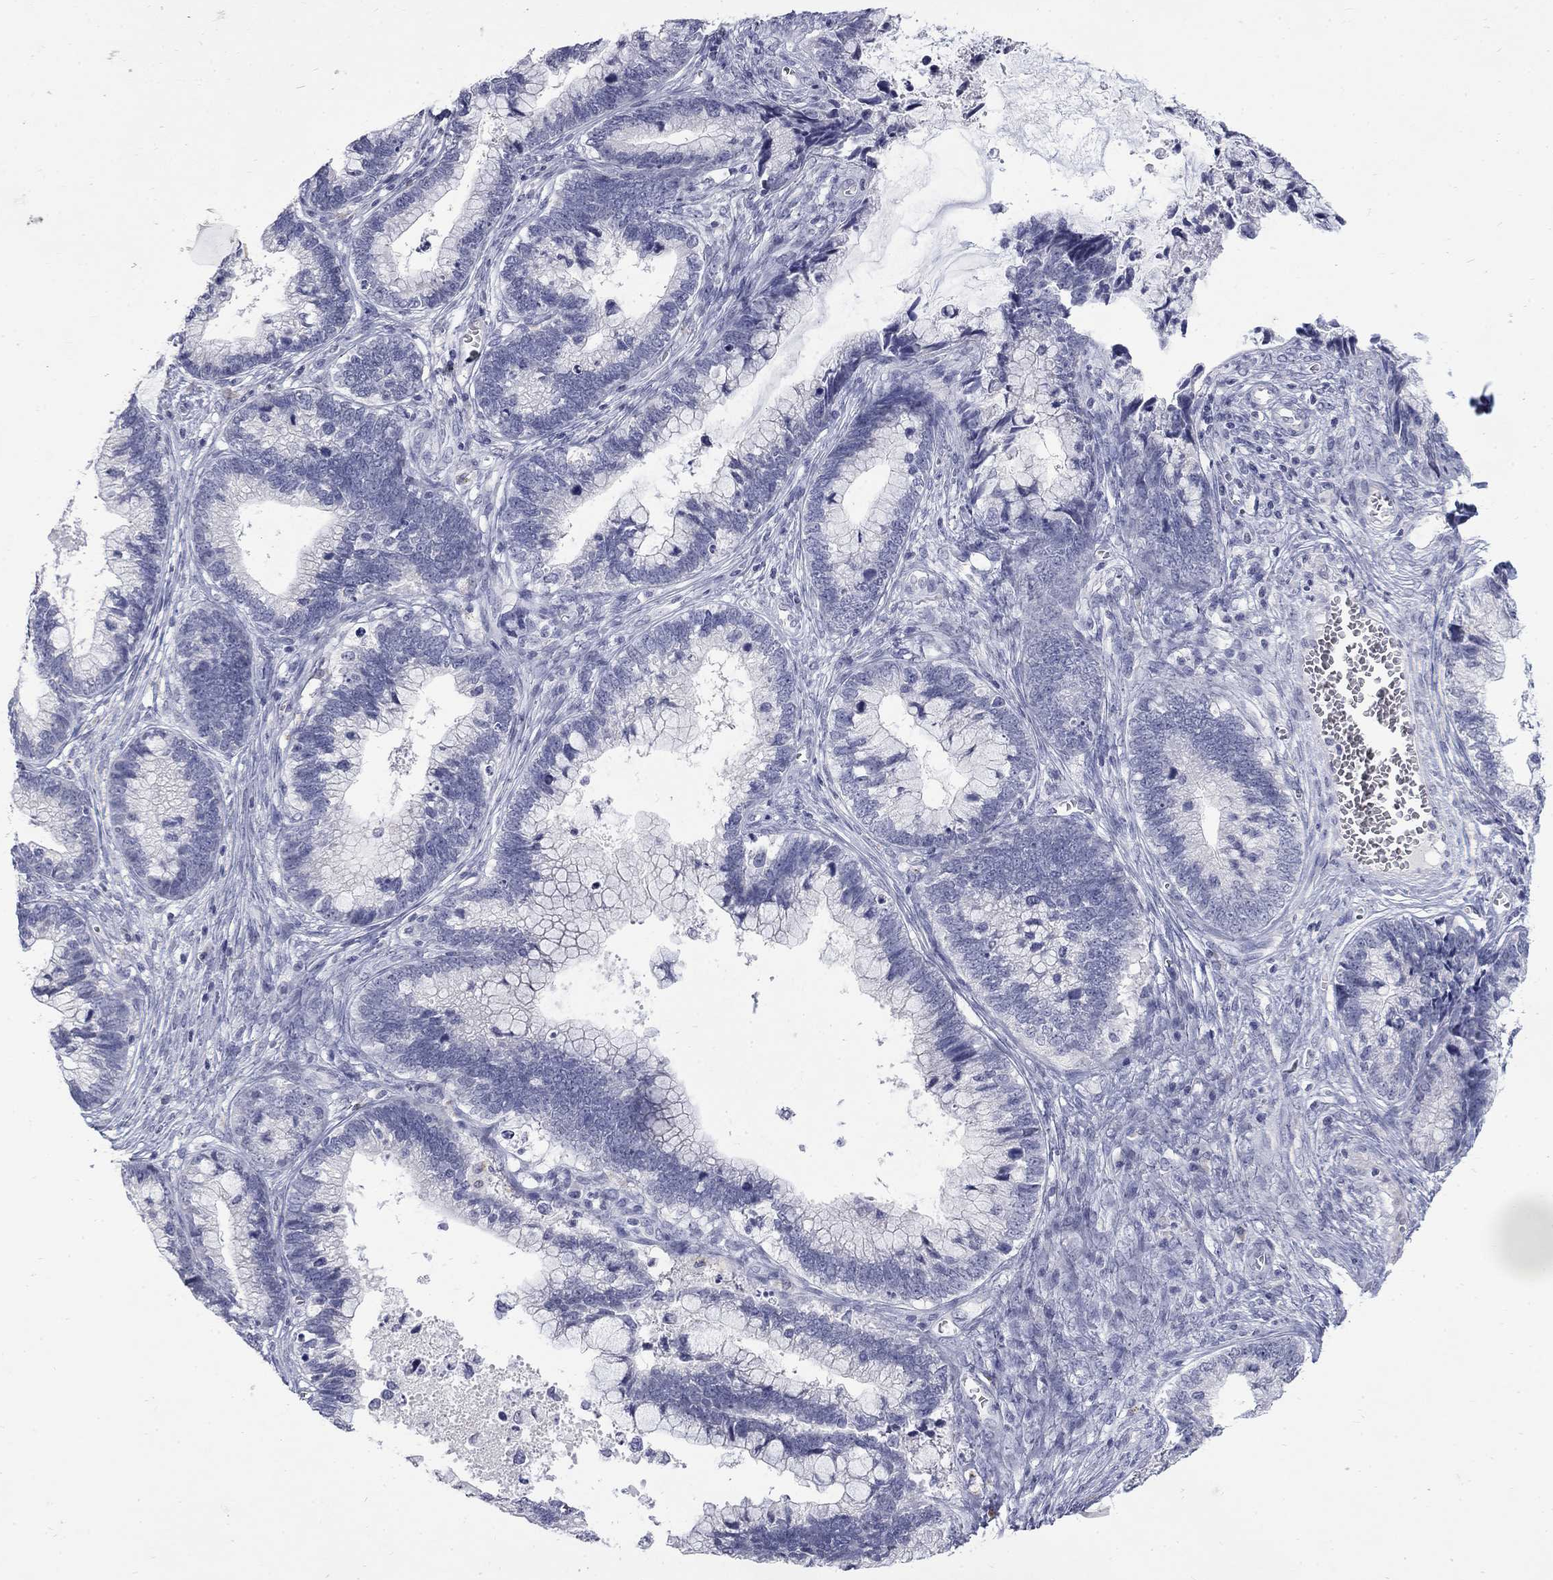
{"staining": {"intensity": "negative", "quantity": "none", "location": "none"}, "tissue": "cervical cancer", "cell_type": "Tumor cells", "image_type": "cancer", "snomed": [{"axis": "morphology", "description": "Adenocarcinoma, NOS"}, {"axis": "topography", "description": "Cervix"}], "caption": "Histopathology image shows no significant protein expression in tumor cells of adenocarcinoma (cervical).", "gene": "CTNND2", "patient": {"sex": "female", "age": 44}}